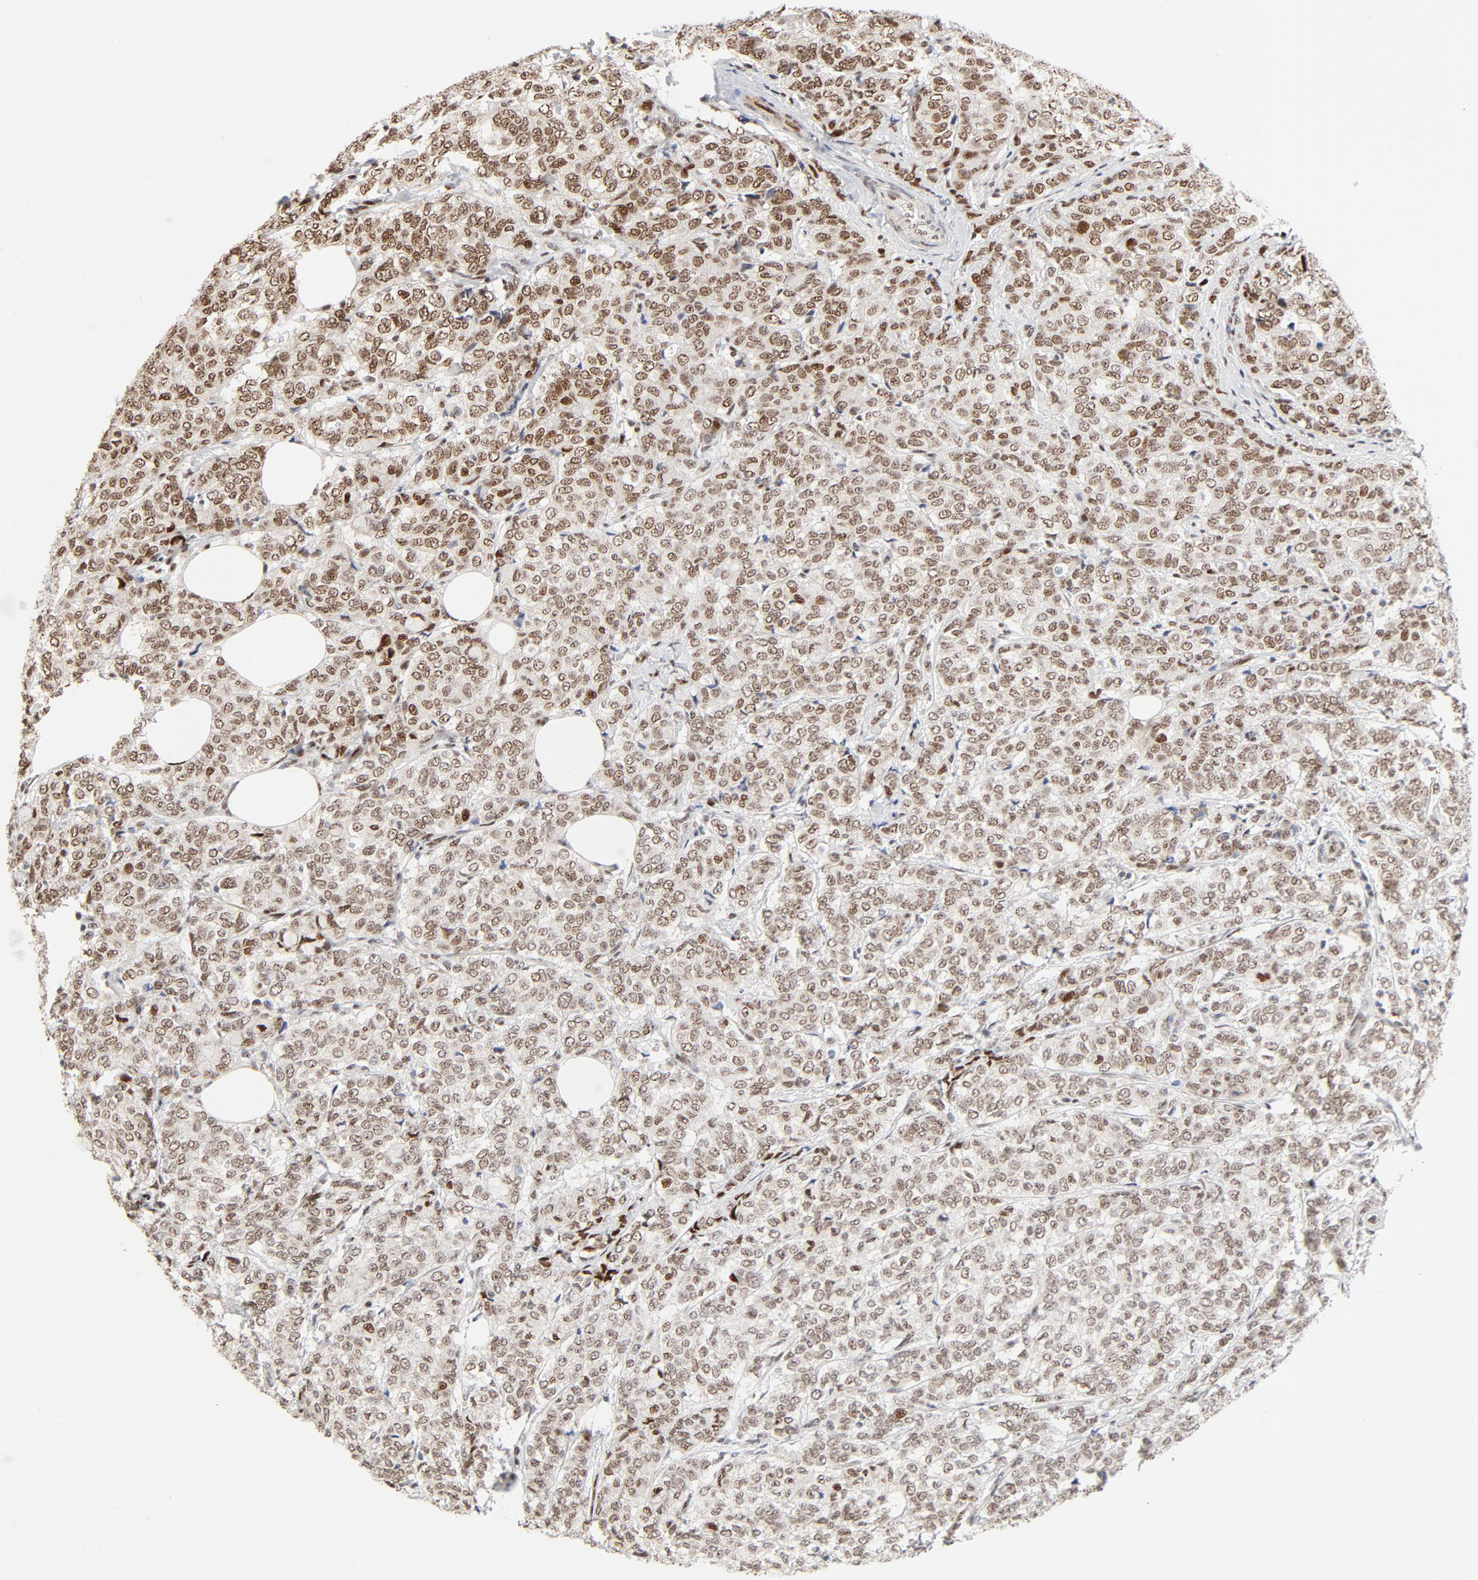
{"staining": {"intensity": "weak", "quantity": ">75%", "location": "nuclear"}, "tissue": "breast cancer", "cell_type": "Tumor cells", "image_type": "cancer", "snomed": [{"axis": "morphology", "description": "Lobular carcinoma"}, {"axis": "topography", "description": "Breast"}], "caption": "A high-resolution image shows immunohistochemistry staining of lobular carcinoma (breast), which reveals weak nuclear positivity in approximately >75% of tumor cells. The staining was performed using DAB, with brown indicating positive protein expression. Nuclei are stained blue with hematoxylin.", "gene": "GTF2I", "patient": {"sex": "female", "age": 60}}